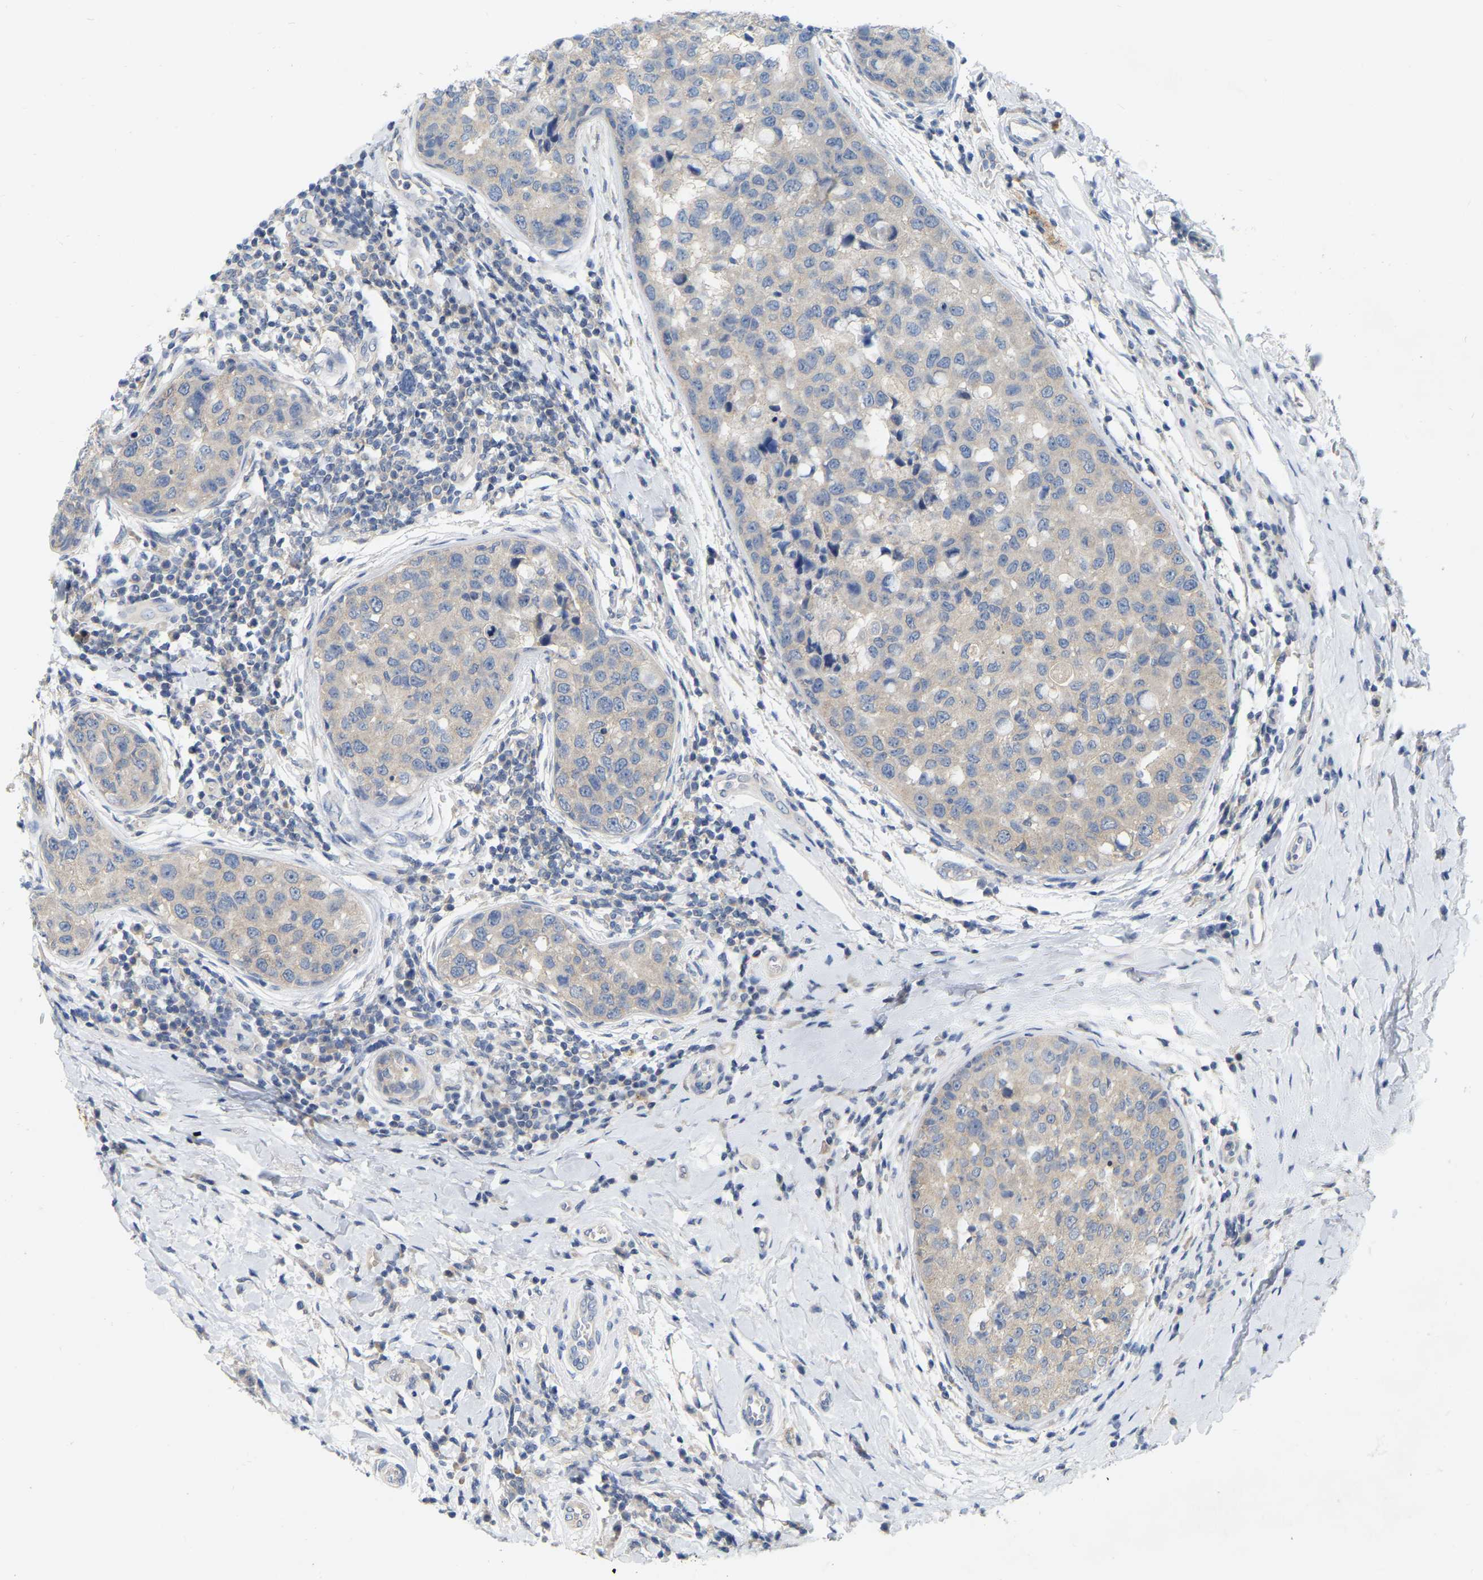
{"staining": {"intensity": "negative", "quantity": "none", "location": "none"}, "tissue": "breast cancer", "cell_type": "Tumor cells", "image_type": "cancer", "snomed": [{"axis": "morphology", "description": "Duct carcinoma"}, {"axis": "topography", "description": "Breast"}], "caption": "High magnification brightfield microscopy of breast cancer stained with DAB (brown) and counterstained with hematoxylin (blue): tumor cells show no significant staining.", "gene": "WIPI2", "patient": {"sex": "female", "age": 27}}